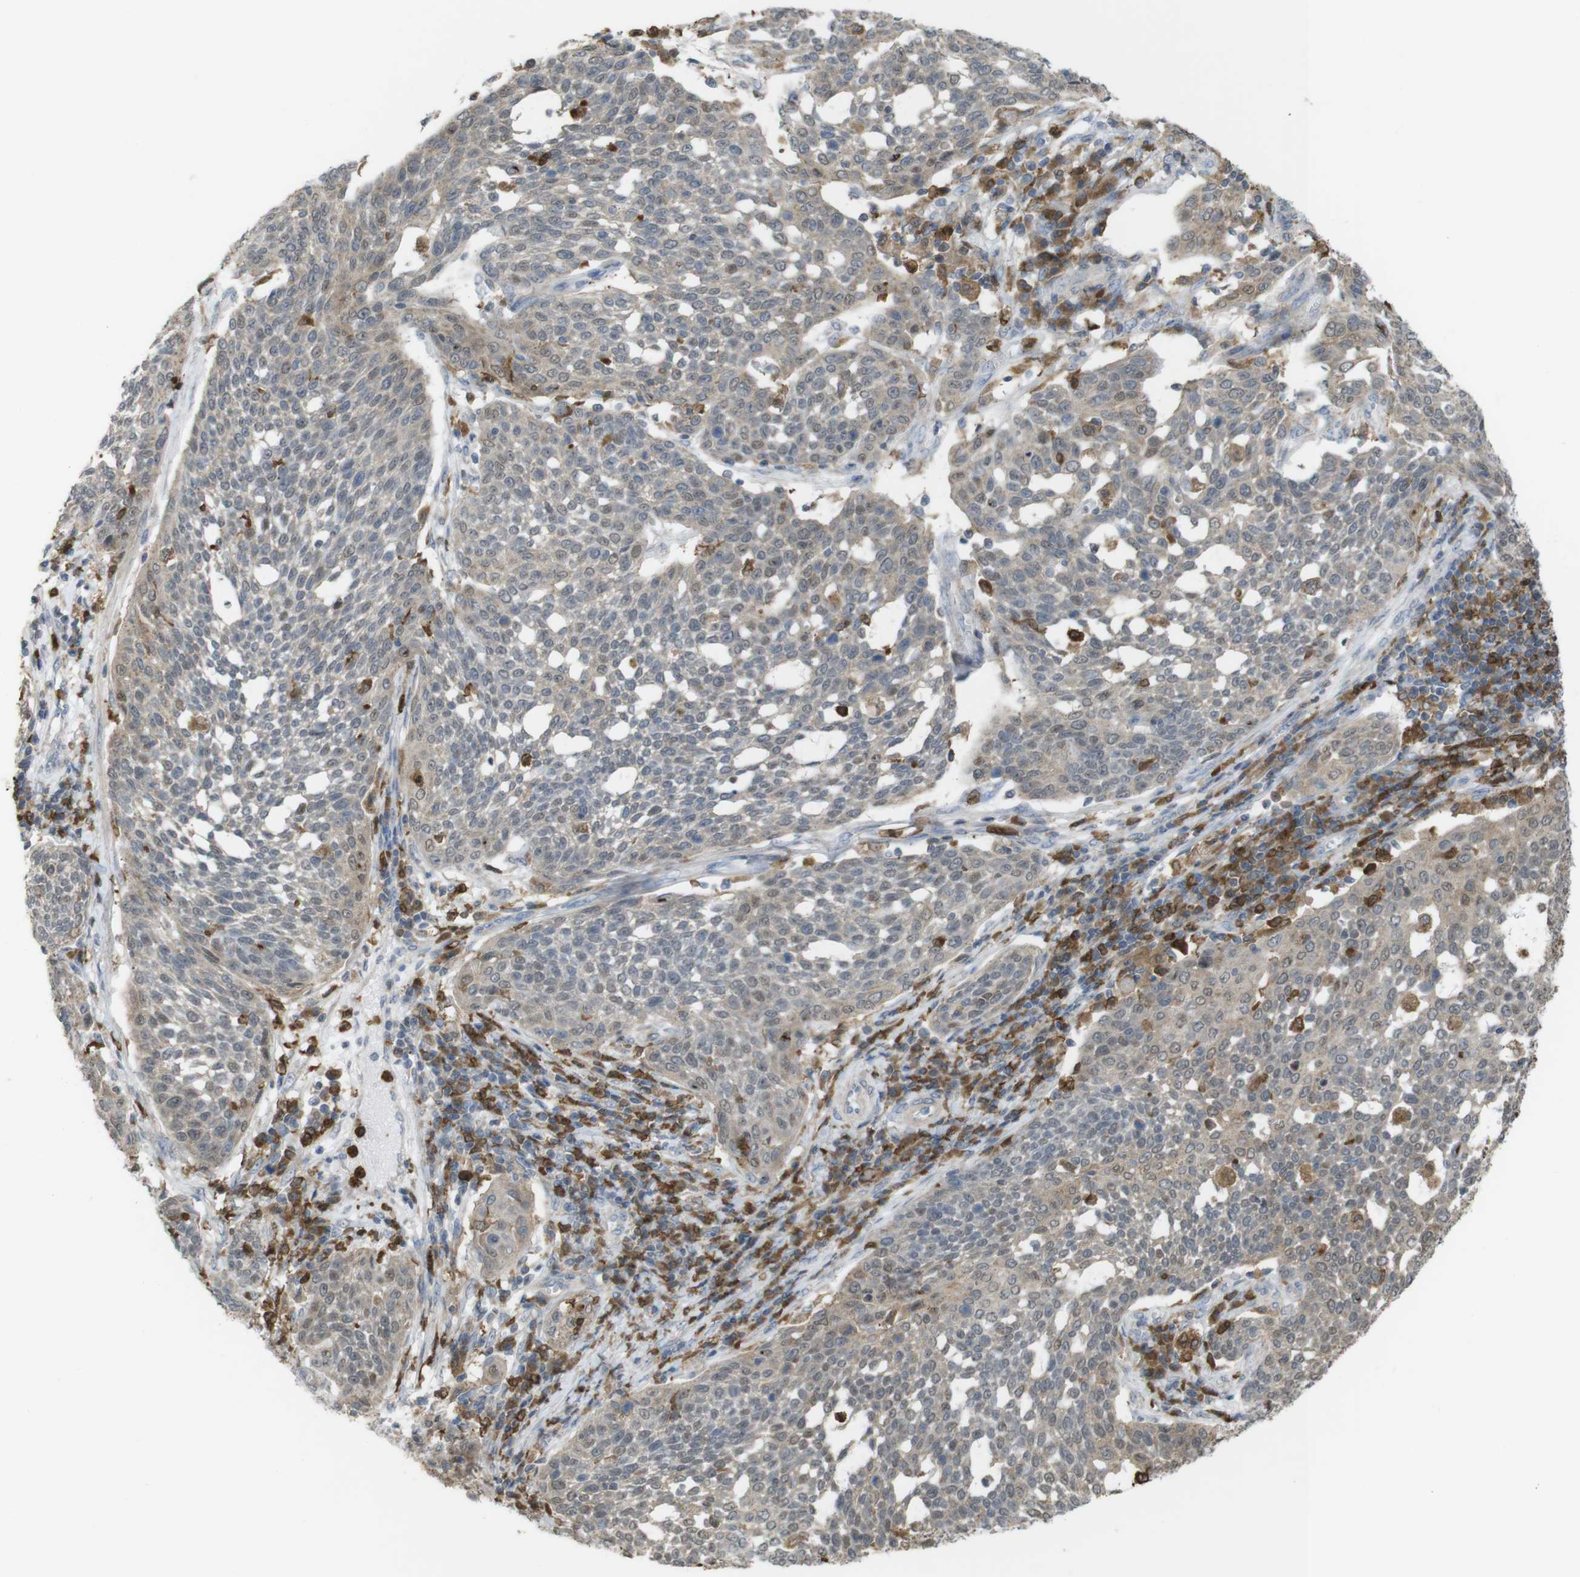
{"staining": {"intensity": "weak", "quantity": ">75%", "location": "cytoplasmic/membranous"}, "tissue": "cervical cancer", "cell_type": "Tumor cells", "image_type": "cancer", "snomed": [{"axis": "morphology", "description": "Squamous cell carcinoma, NOS"}, {"axis": "topography", "description": "Cervix"}], "caption": "There is low levels of weak cytoplasmic/membranous staining in tumor cells of squamous cell carcinoma (cervical), as demonstrated by immunohistochemical staining (brown color).", "gene": "PRKCD", "patient": {"sex": "female", "age": 34}}